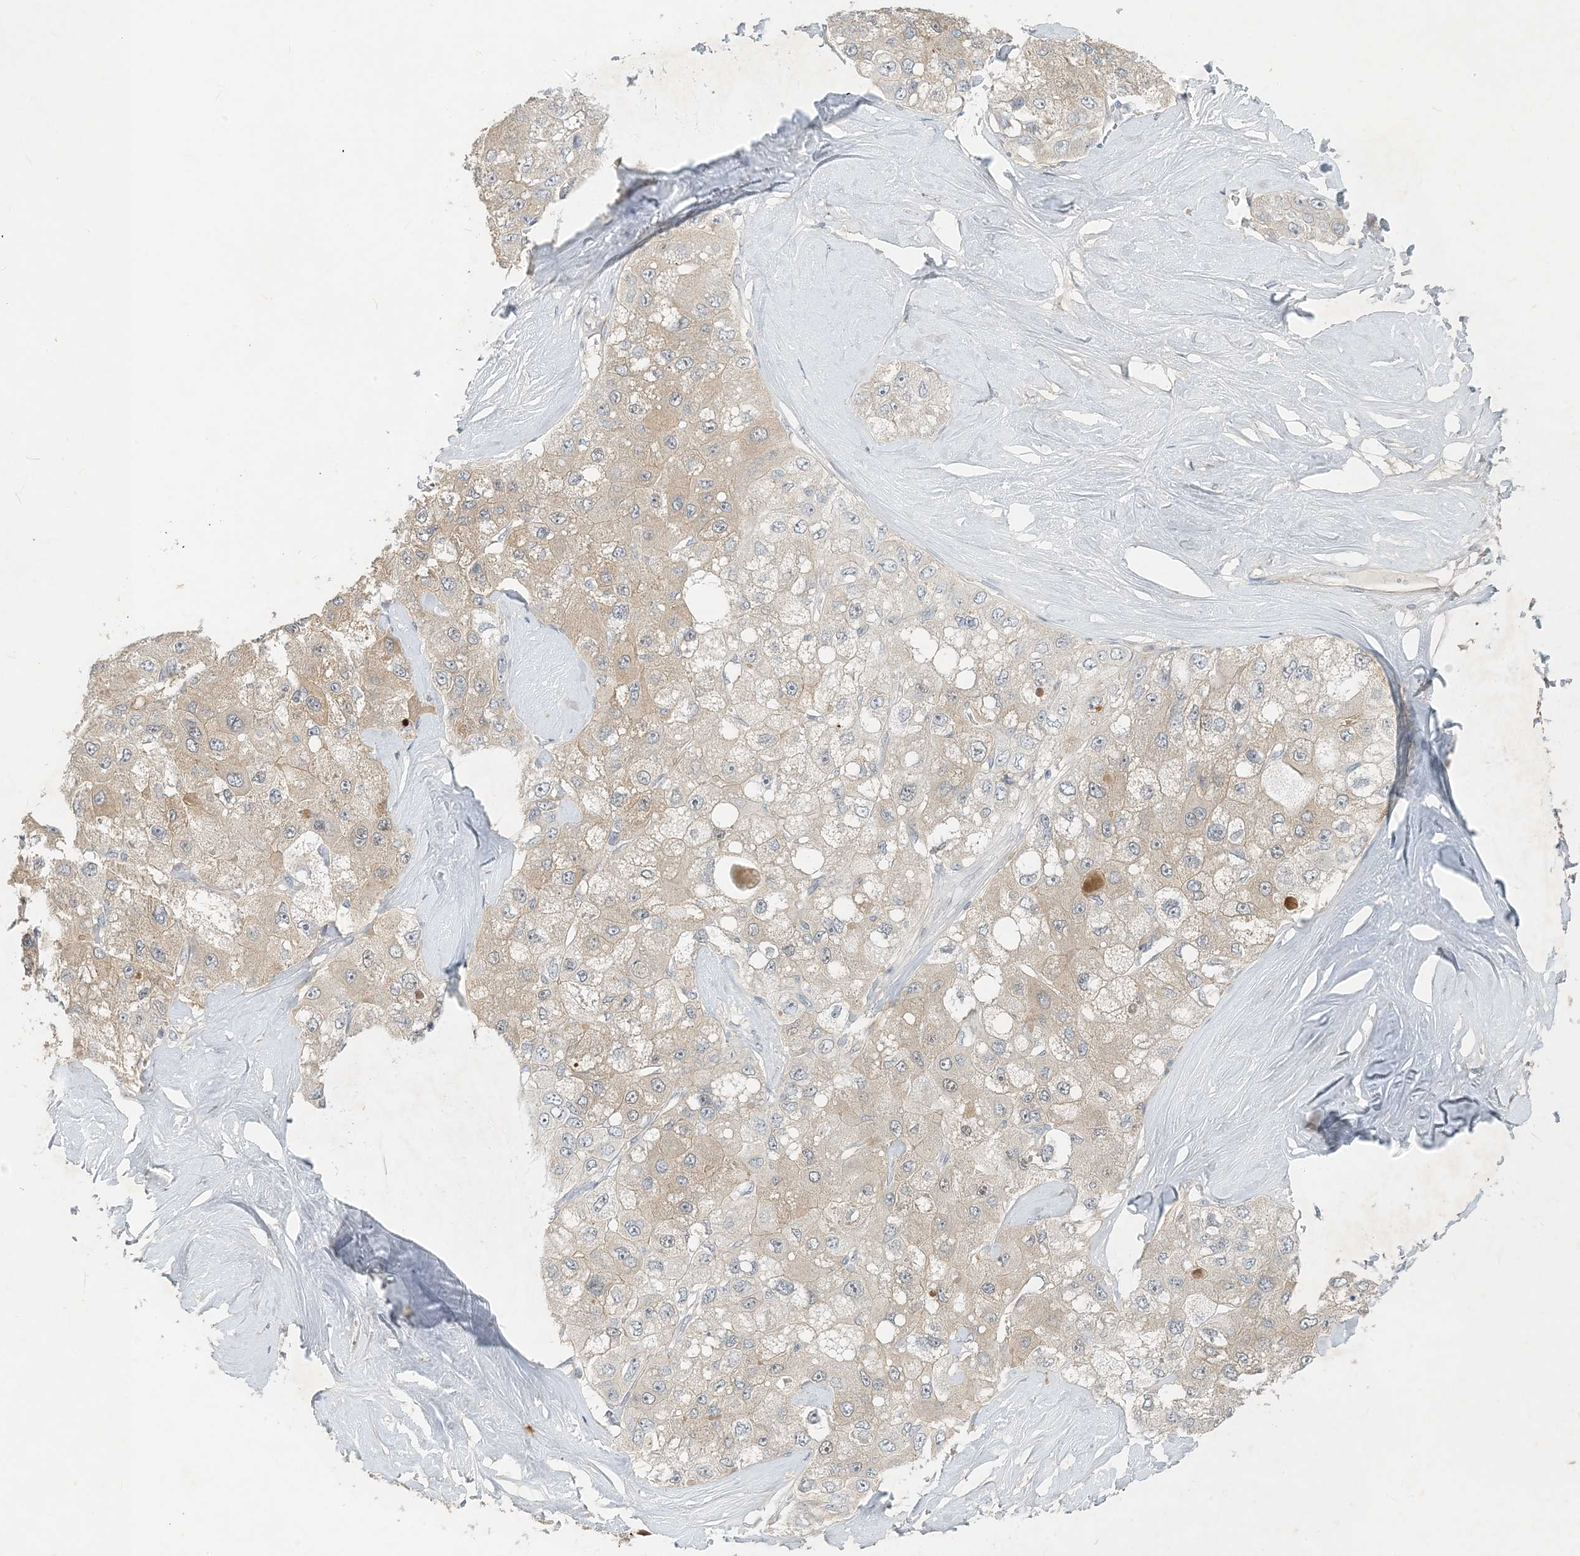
{"staining": {"intensity": "weak", "quantity": "25%-75%", "location": "cytoplasmic/membranous"}, "tissue": "liver cancer", "cell_type": "Tumor cells", "image_type": "cancer", "snomed": [{"axis": "morphology", "description": "Carcinoma, Hepatocellular, NOS"}, {"axis": "topography", "description": "Liver"}], "caption": "Weak cytoplasmic/membranous protein staining is seen in about 25%-75% of tumor cells in liver hepatocellular carcinoma.", "gene": "CDS1", "patient": {"sex": "male", "age": 80}}